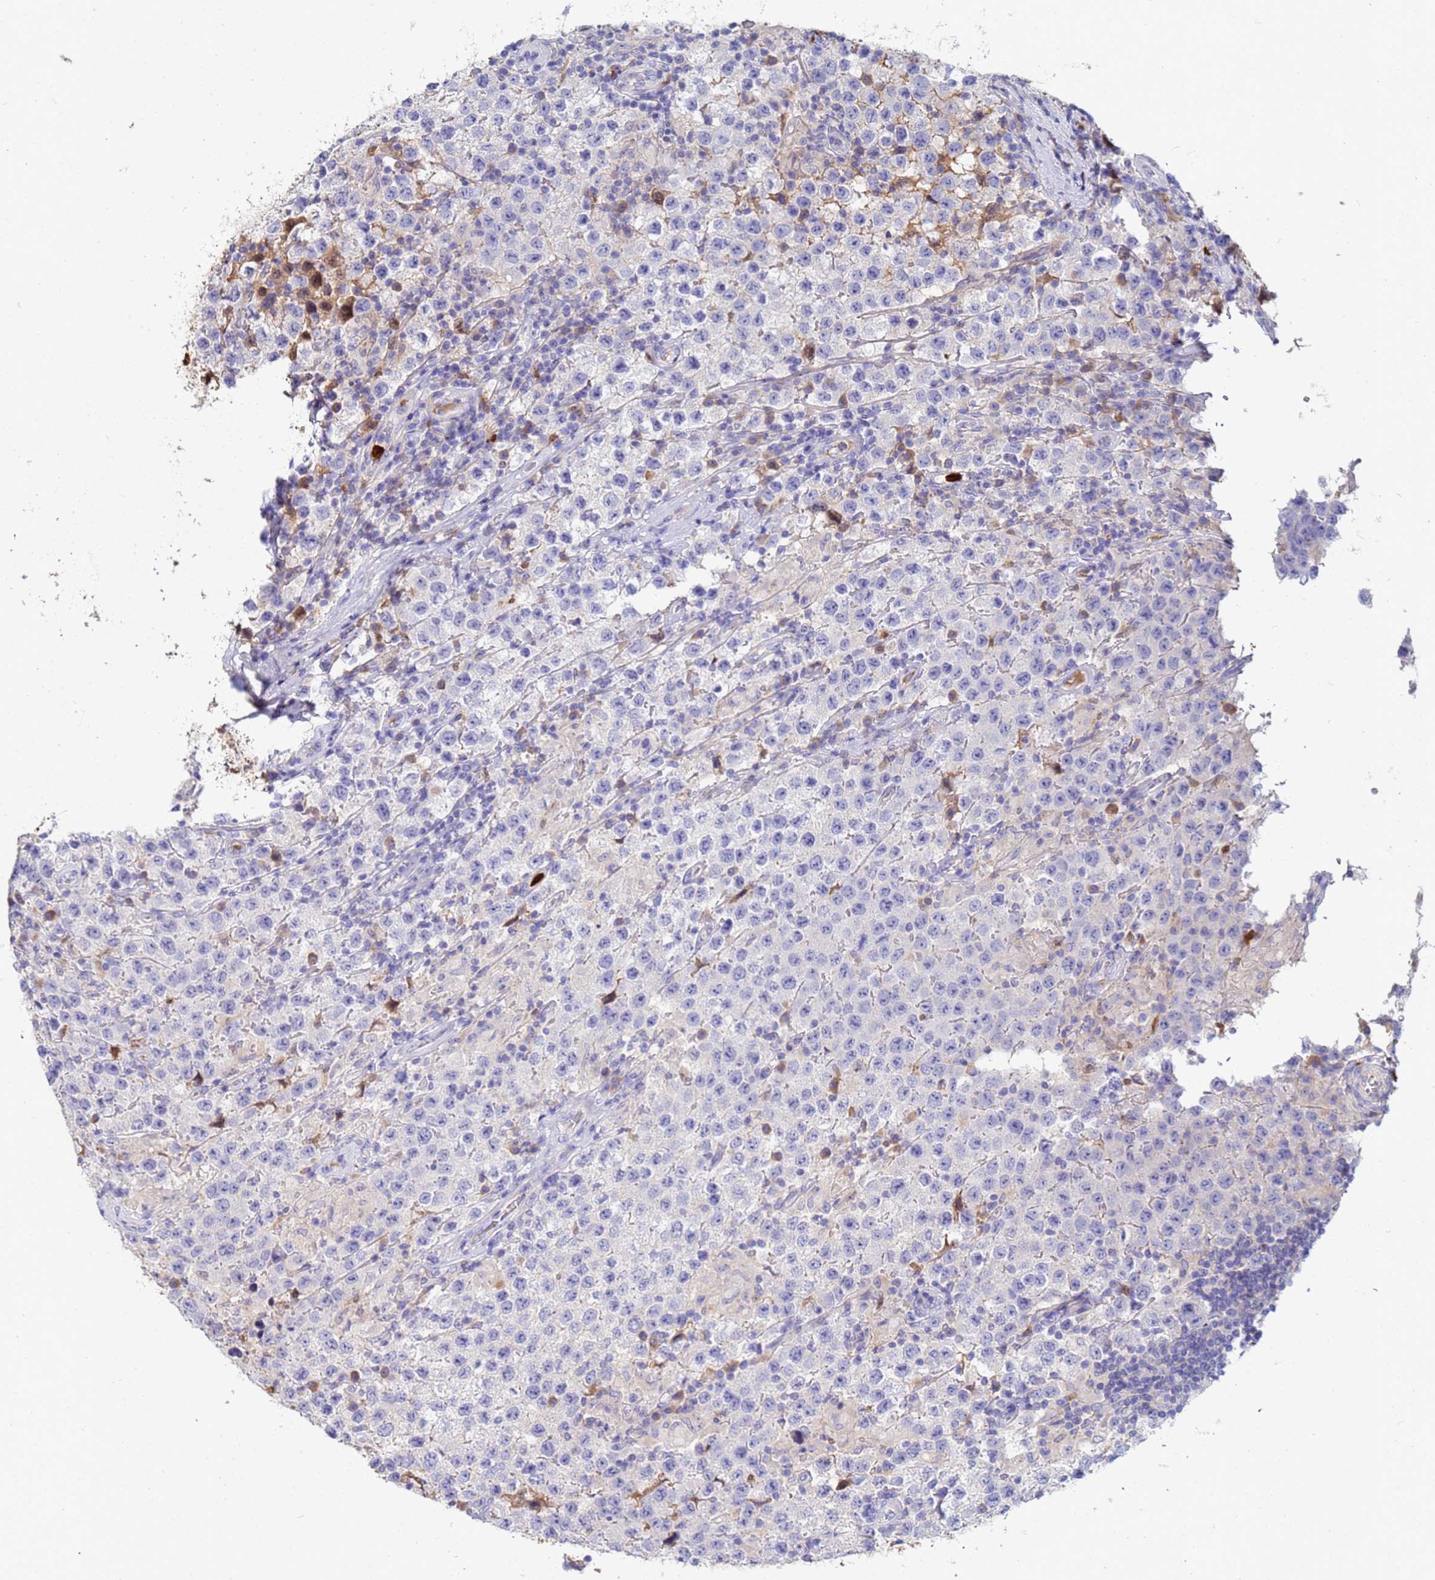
{"staining": {"intensity": "negative", "quantity": "none", "location": "none"}, "tissue": "testis cancer", "cell_type": "Tumor cells", "image_type": "cancer", "snomed": [{"axis": "morphology", "description": "Seminoma, NOS"}, {"axis": "morphology", "description": "Carcinoma, Embryonal, NOS"}, {"axis": "topography", "description": "Testis"}], "caption": "Immunohistochemistry of testis cancer reveals no positivity in tumor cells. (DAB IHC visualized using brightfield microscopy, high magnification).", "gene": "TUBAL3", "patient": {"sex": "male", "age": 41}}